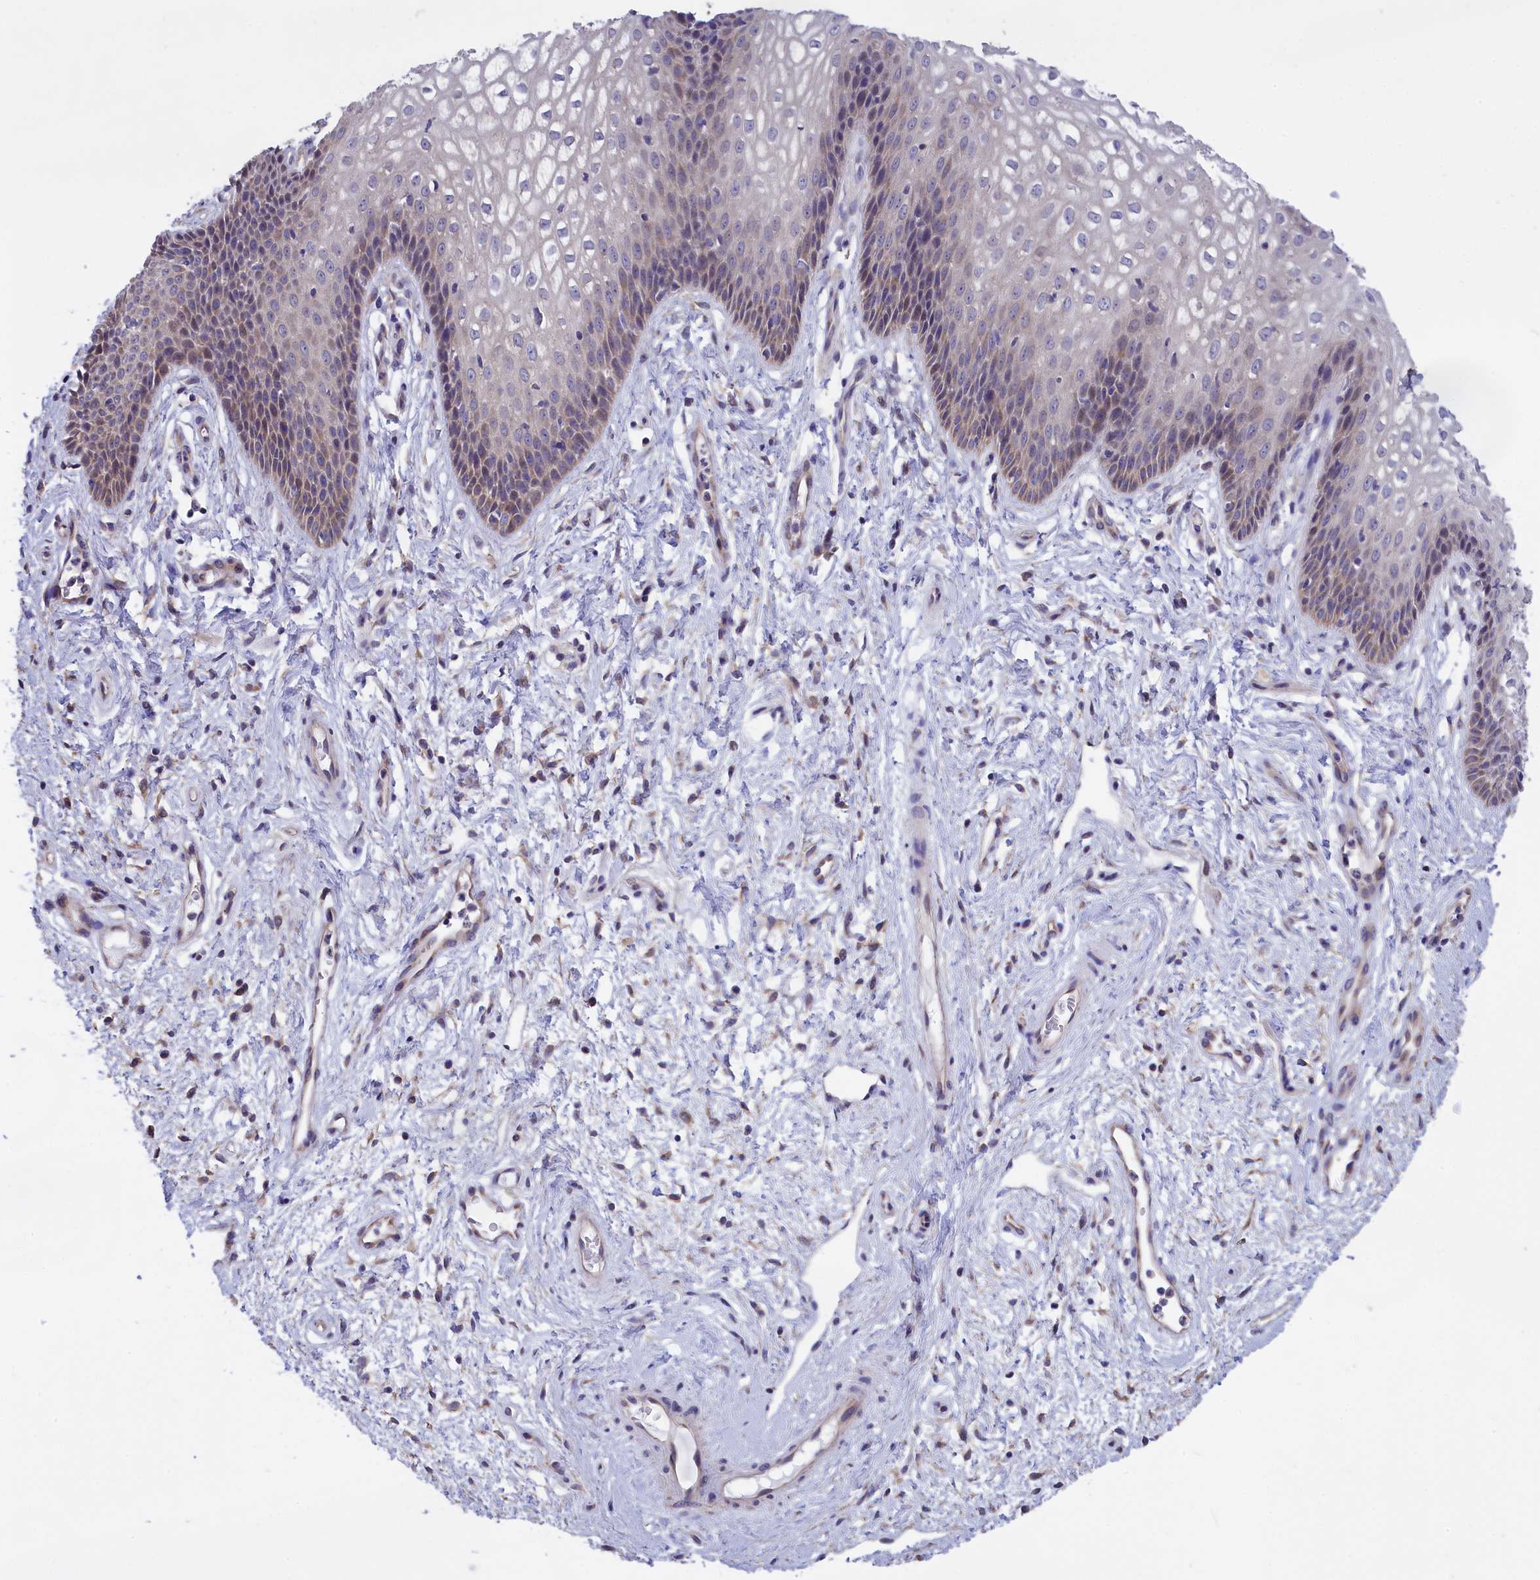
{"staining": {"intensity": "moderate", "quantity": "<25%", "location": "cytoplasmic/membranous"}, "tissue": "vagina", "cell_type": "Squamous epithelial cells", "image_type": "normal", "snomed": [{"axis": "morphology", "description": "Normal tissue, NOS"}, {"axis": "topography", "description": "Vagina"}], "caption": "Normal vagina reveals moderate cytoplasmic/membranous staining in approximately <25% of squamous epithelial cells, visualized by immunohistochemistry. The staining is performed using DAB brown chromogen to label protein expression. The nuclei are counter-stained blue using hematoxylin.", "gene": "CYP2U1", "patient": {"sex": "female", "age": 34}}